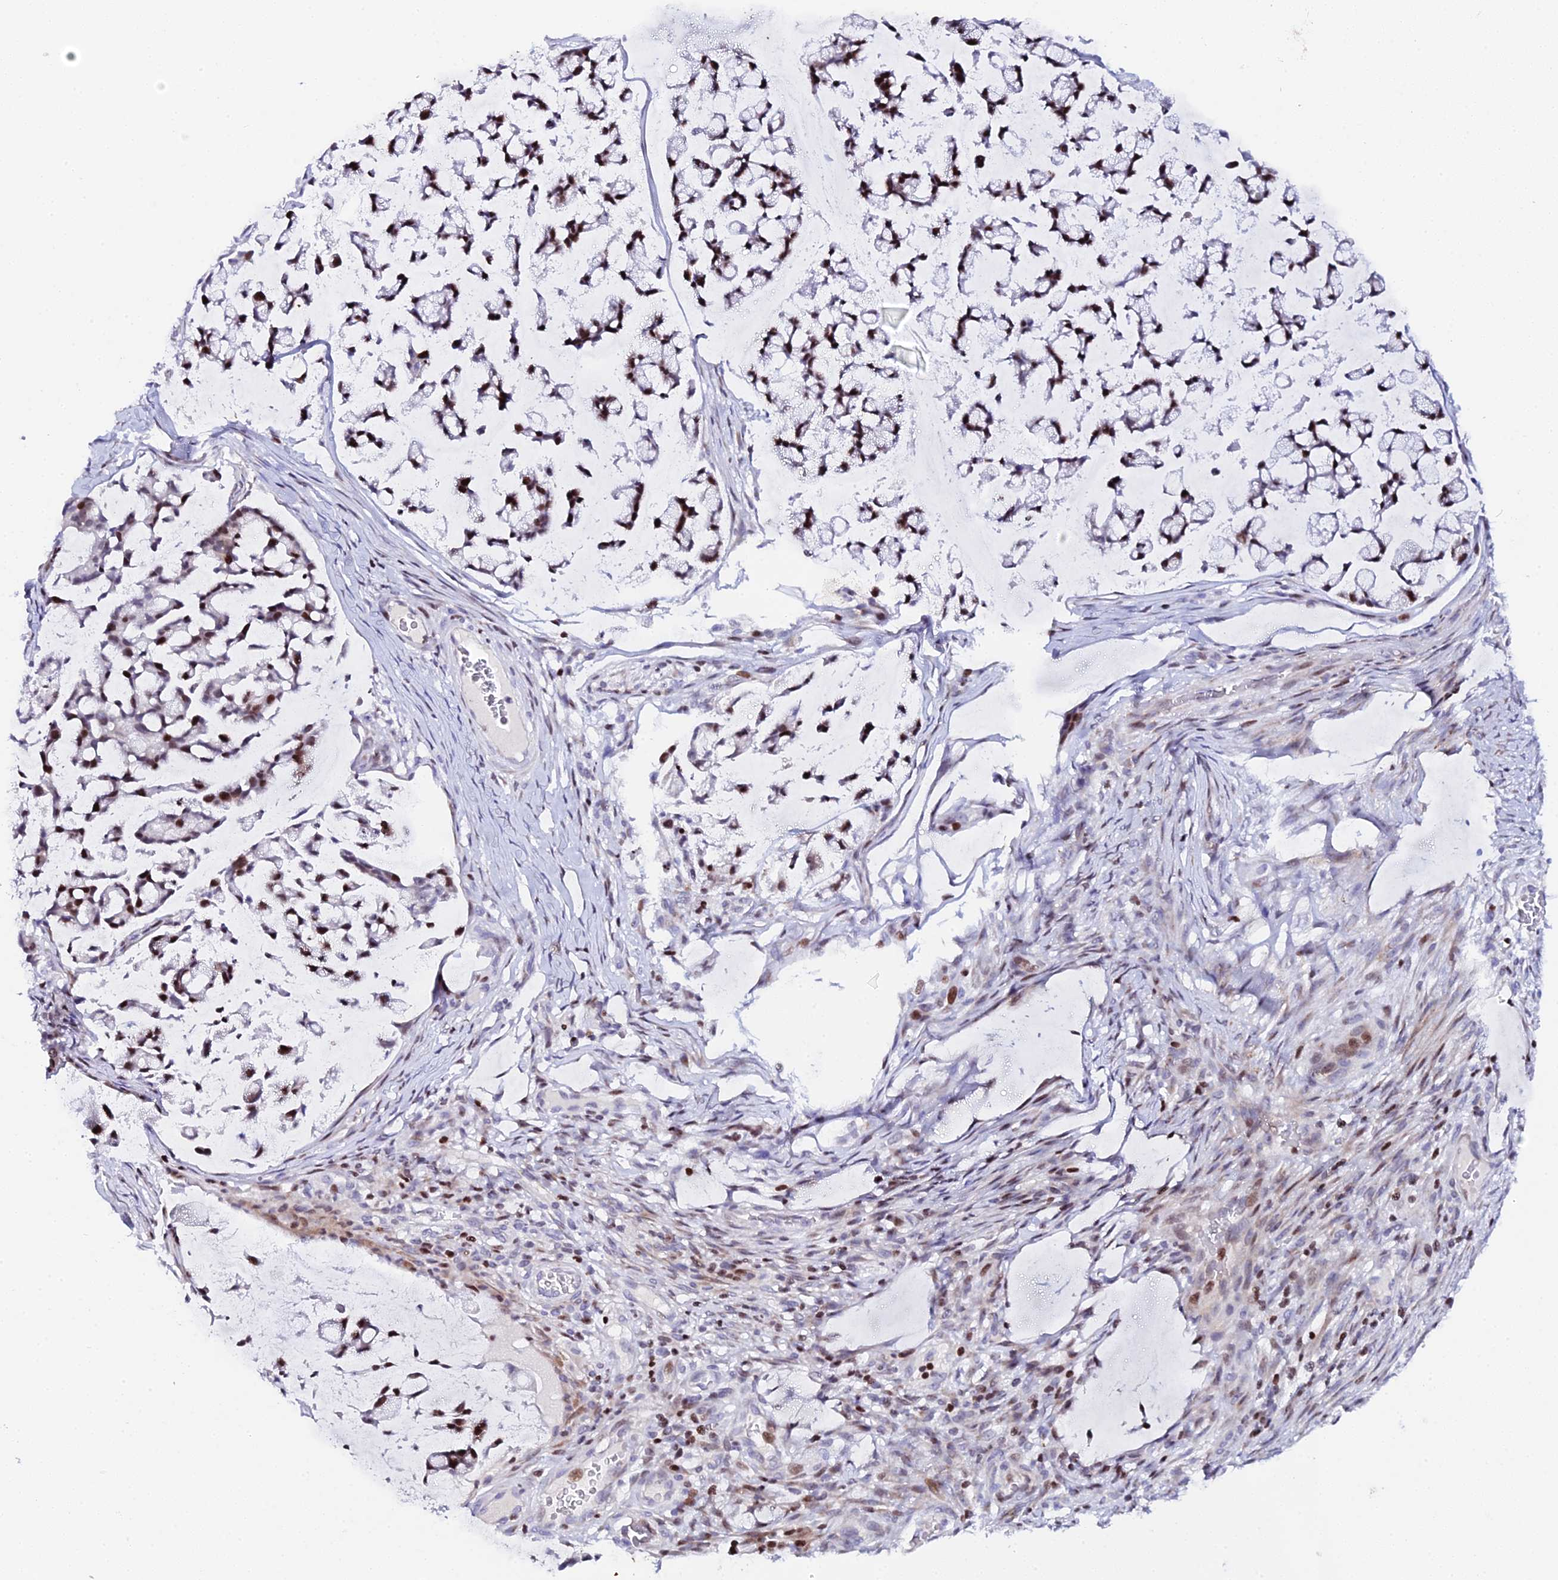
{"staining": {"intensity": "strong", "quantity": ">75%", "location": "nuclear"}, "tissue": "stomach cancer", "cell_type": "Tumor cells", "image_type": "cancer", "snomed": [{"axis": "morphology", "description": "Adenocarcinoma, NOS"}, {"axis": "topography", "description": "Stomach, lower"}], "caption": "Immunohistochemical staining of human adenocarcinoma (stomach) demonstrates high levels of strong nuclear protein staining in about >75% of tumor cells.", "gene": "MYNN", "patient": {"sex": "male", "age": 67}}